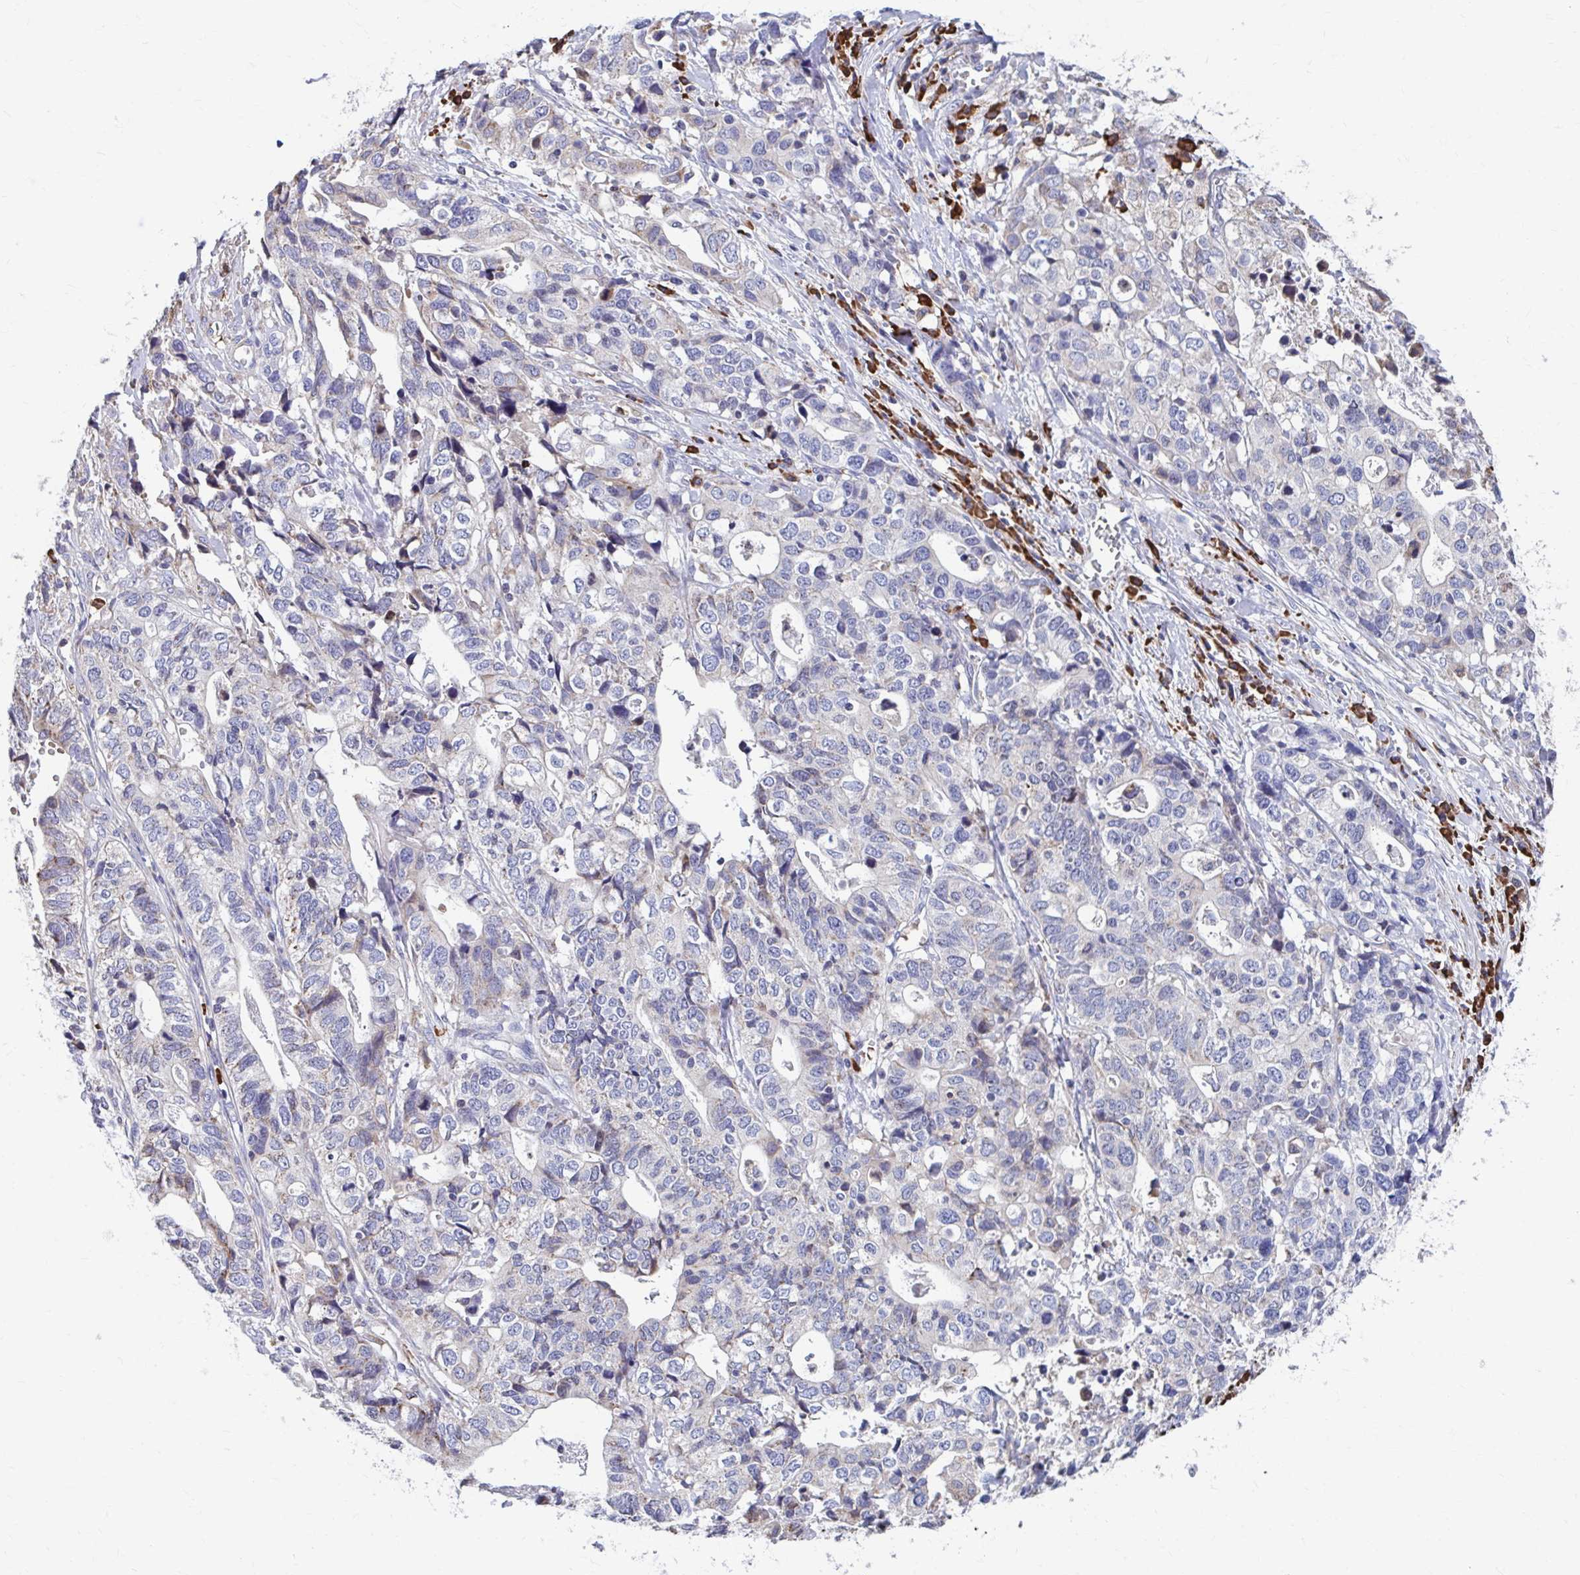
{"staining": {"intensity": "negative", "quantity": "none", "location": "none"}, "tissue": "stomach cancer", "cell_type": "Tumor cells", "image_type": "cancer", "snomed": [{"axis": "morphology", "description": "Adenocarcinoma, NOS"}, {"axis": "topography", "description": "Stomach, upper"}], "caption": "Tumor cells are negative for protein expression in human stomach adenocarcinoma.", "gene": "FKBP2", "patient": {"sex": "female", "age": 67}}